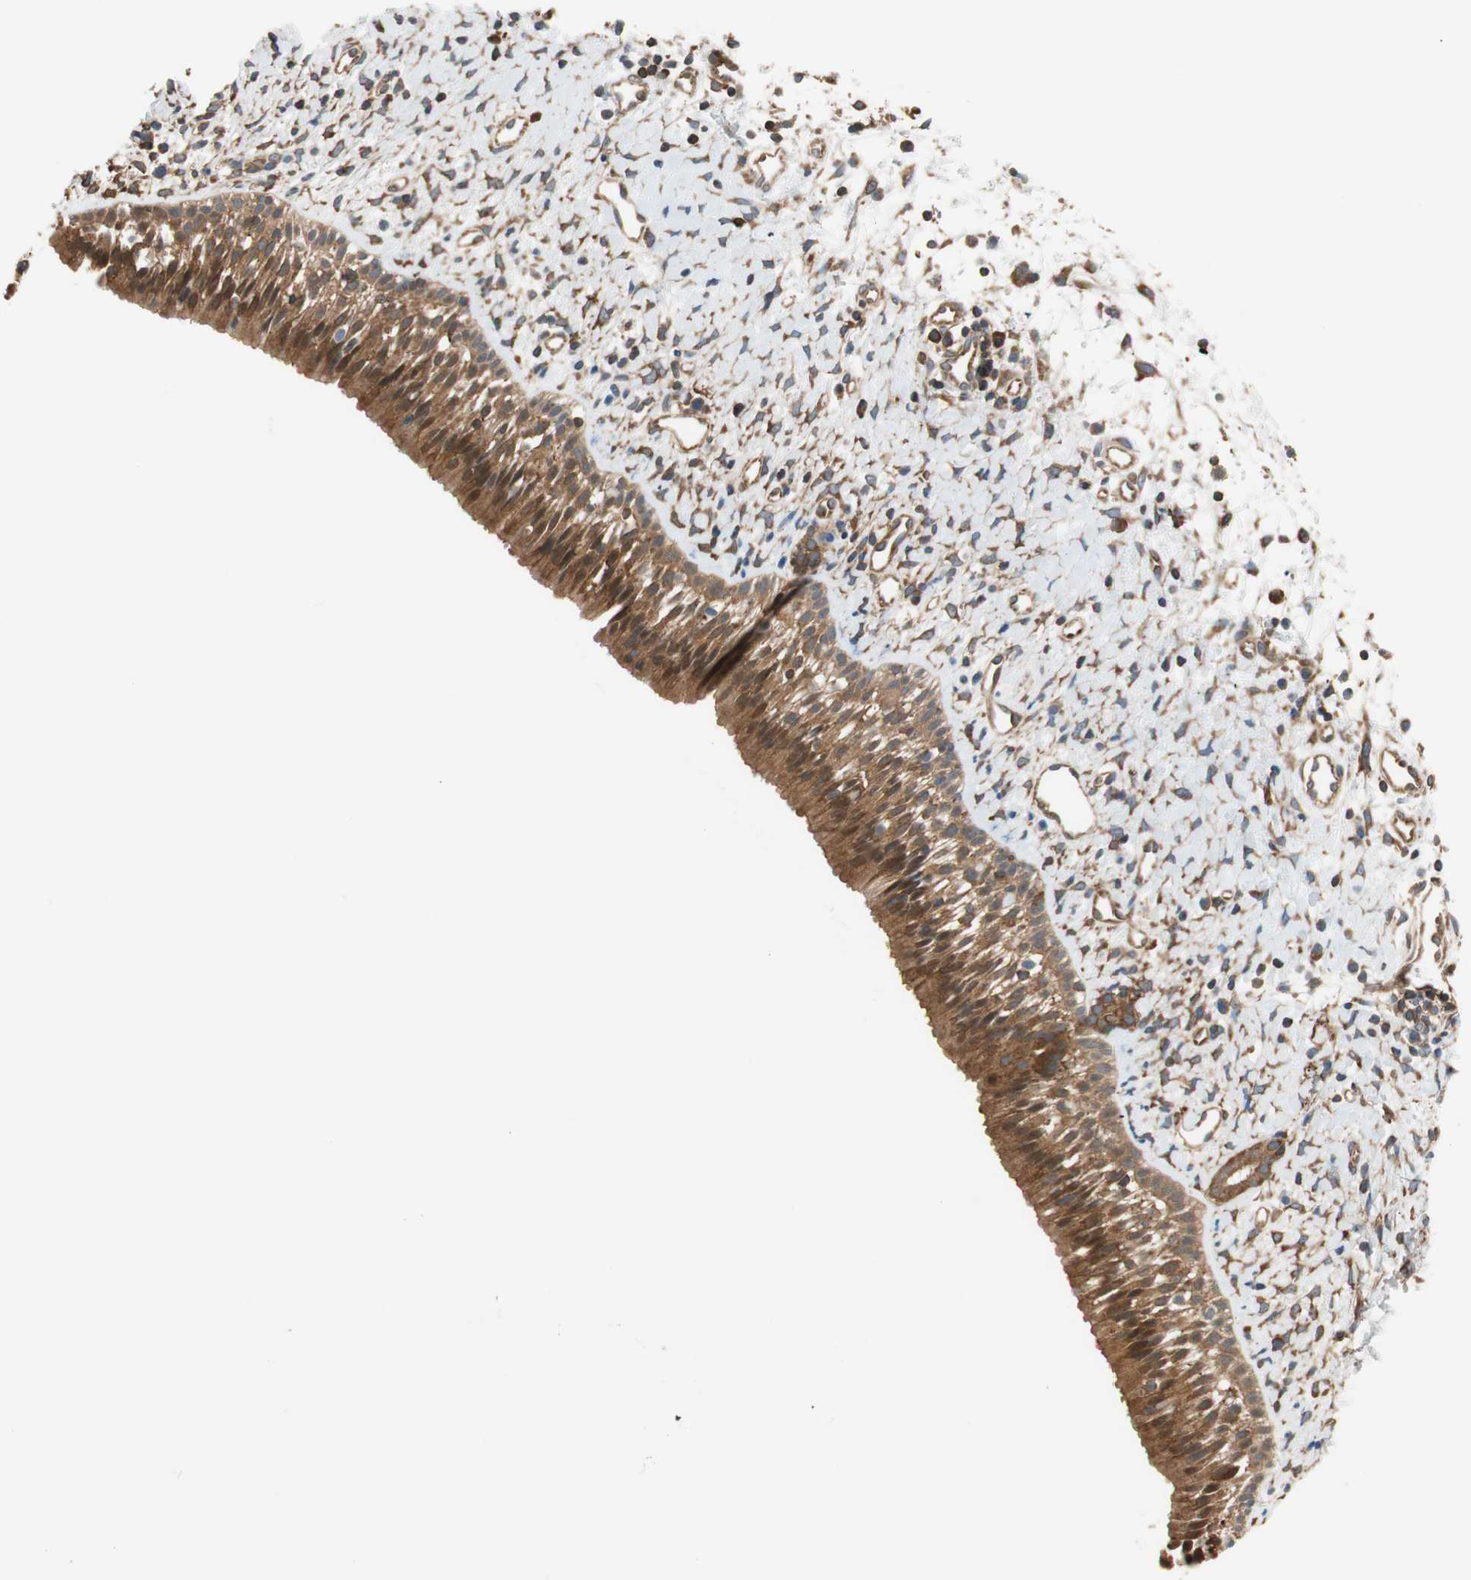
{"staining": {"intensity": "moderate", "quantity": ">75%", "location": "cytoplasmic/membranous,nuclear"}, "tissue": "nasopharynx", "cell_type": "Respiratory epithelial cells", "image_type": "normal", "snomed": [{"axis": "morphology", "description": "Normal tissue, NOS"}, {"axis": "topography", "description": "Nasopharynx"}], "caption": "A photomicrograph showing moderate cytoplasmic/membranous,nuclear staining in approximately >75% of respiratory epithelial cells in normal nasopharynx, as visualized by brown immunohistochemical staining.", "gene": "WASL", "patient": {"sex": "male", "age": 22}}